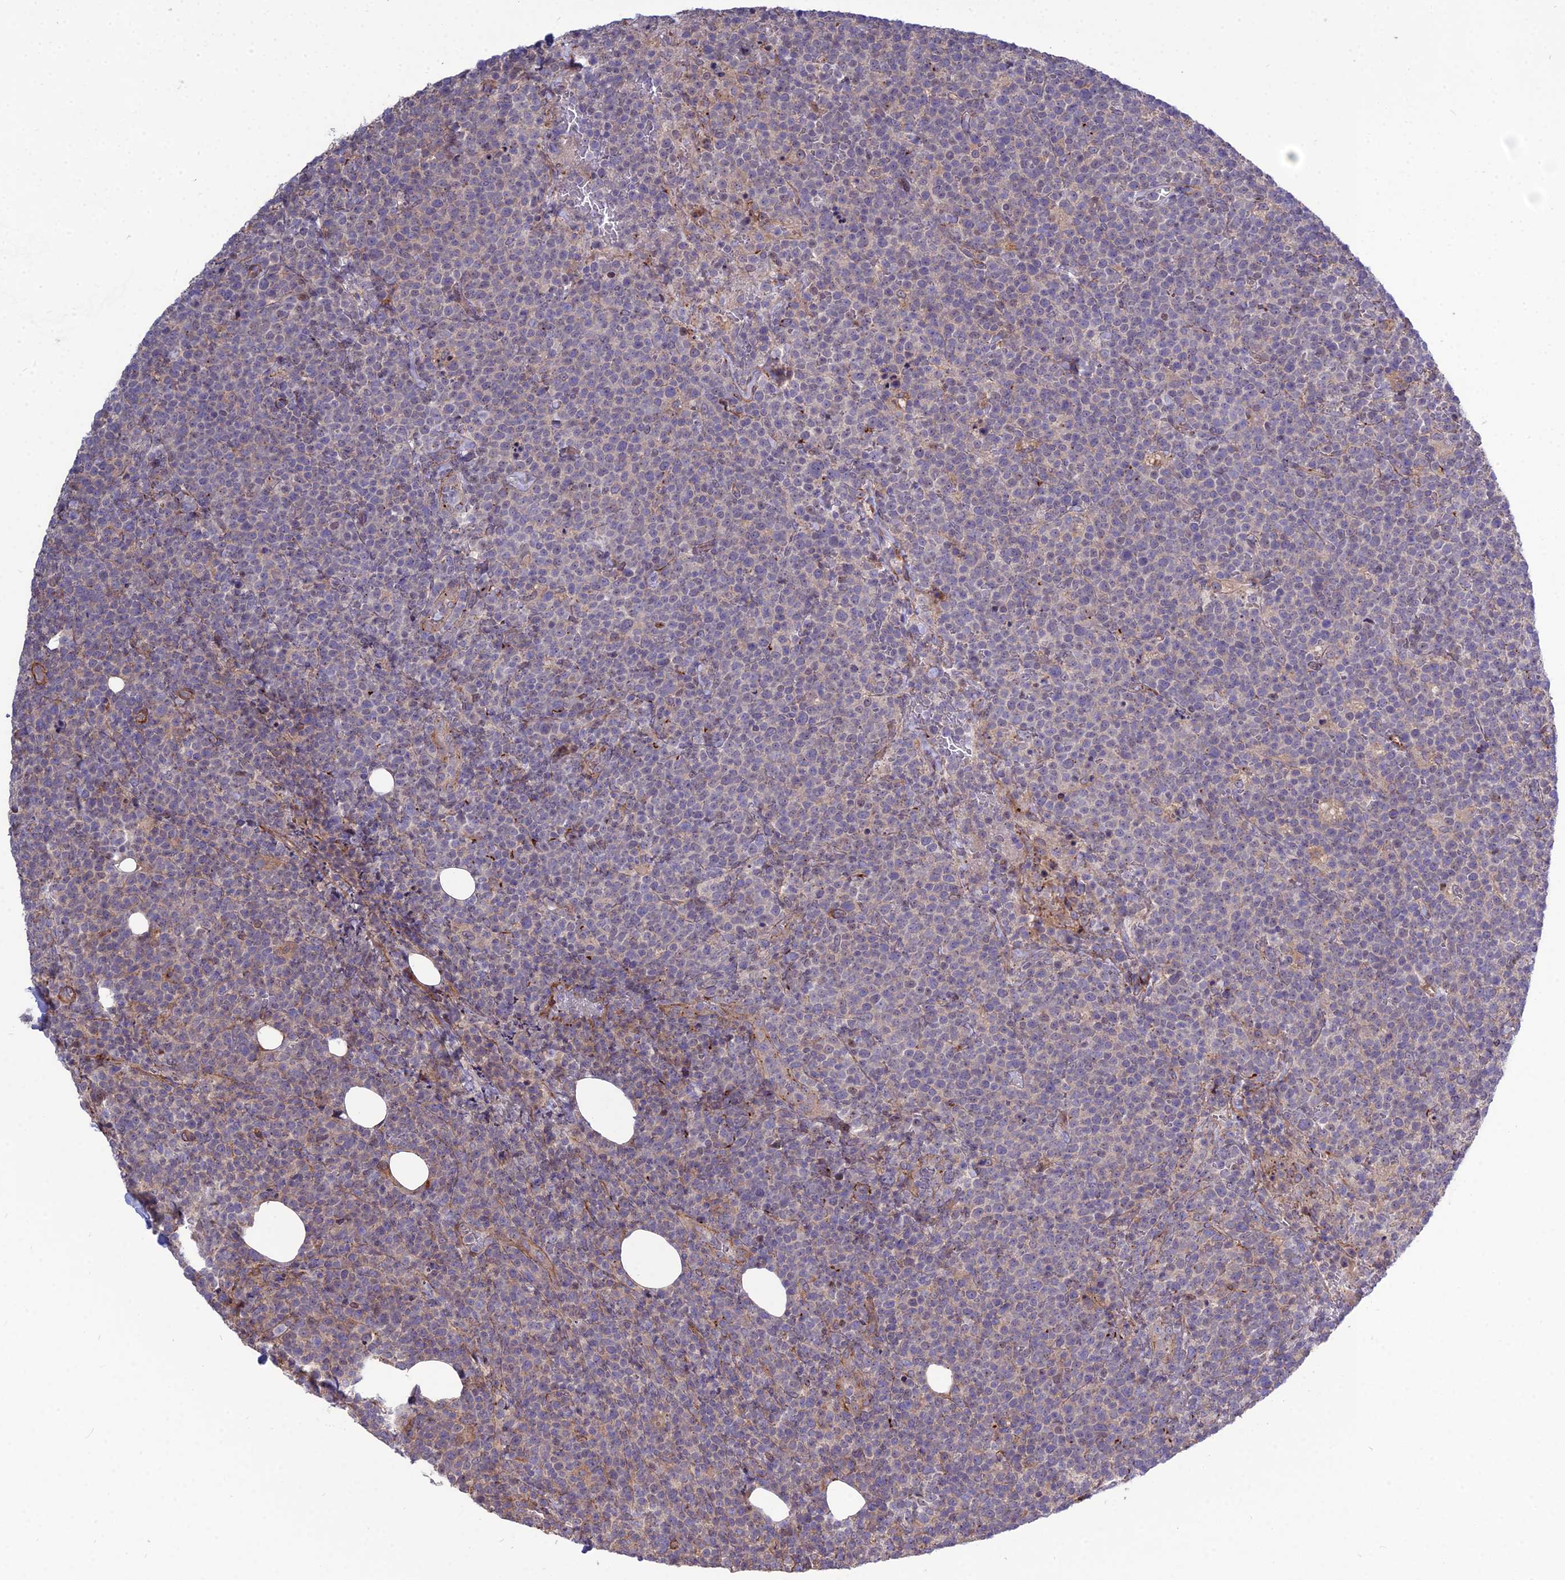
{"staining": {"intensity": "negative", "quantity": "none", "location": "none"}, "tissue": "lymphoma", "cell_type": "Tumor cells", "image_type": "cancer", "snomed": [{"axis": "morphology", "description": "Malignant lymphoma, non-Hodgkin's type, High grade"}, {"axis": "topography", "description": "Lymph node"}], "caption": "Lymphoma stained for a protein using IHC displays no positivity tumor cells.", "gene": "TSPYL2", "patient": {"sex": "male", "age": 61}}